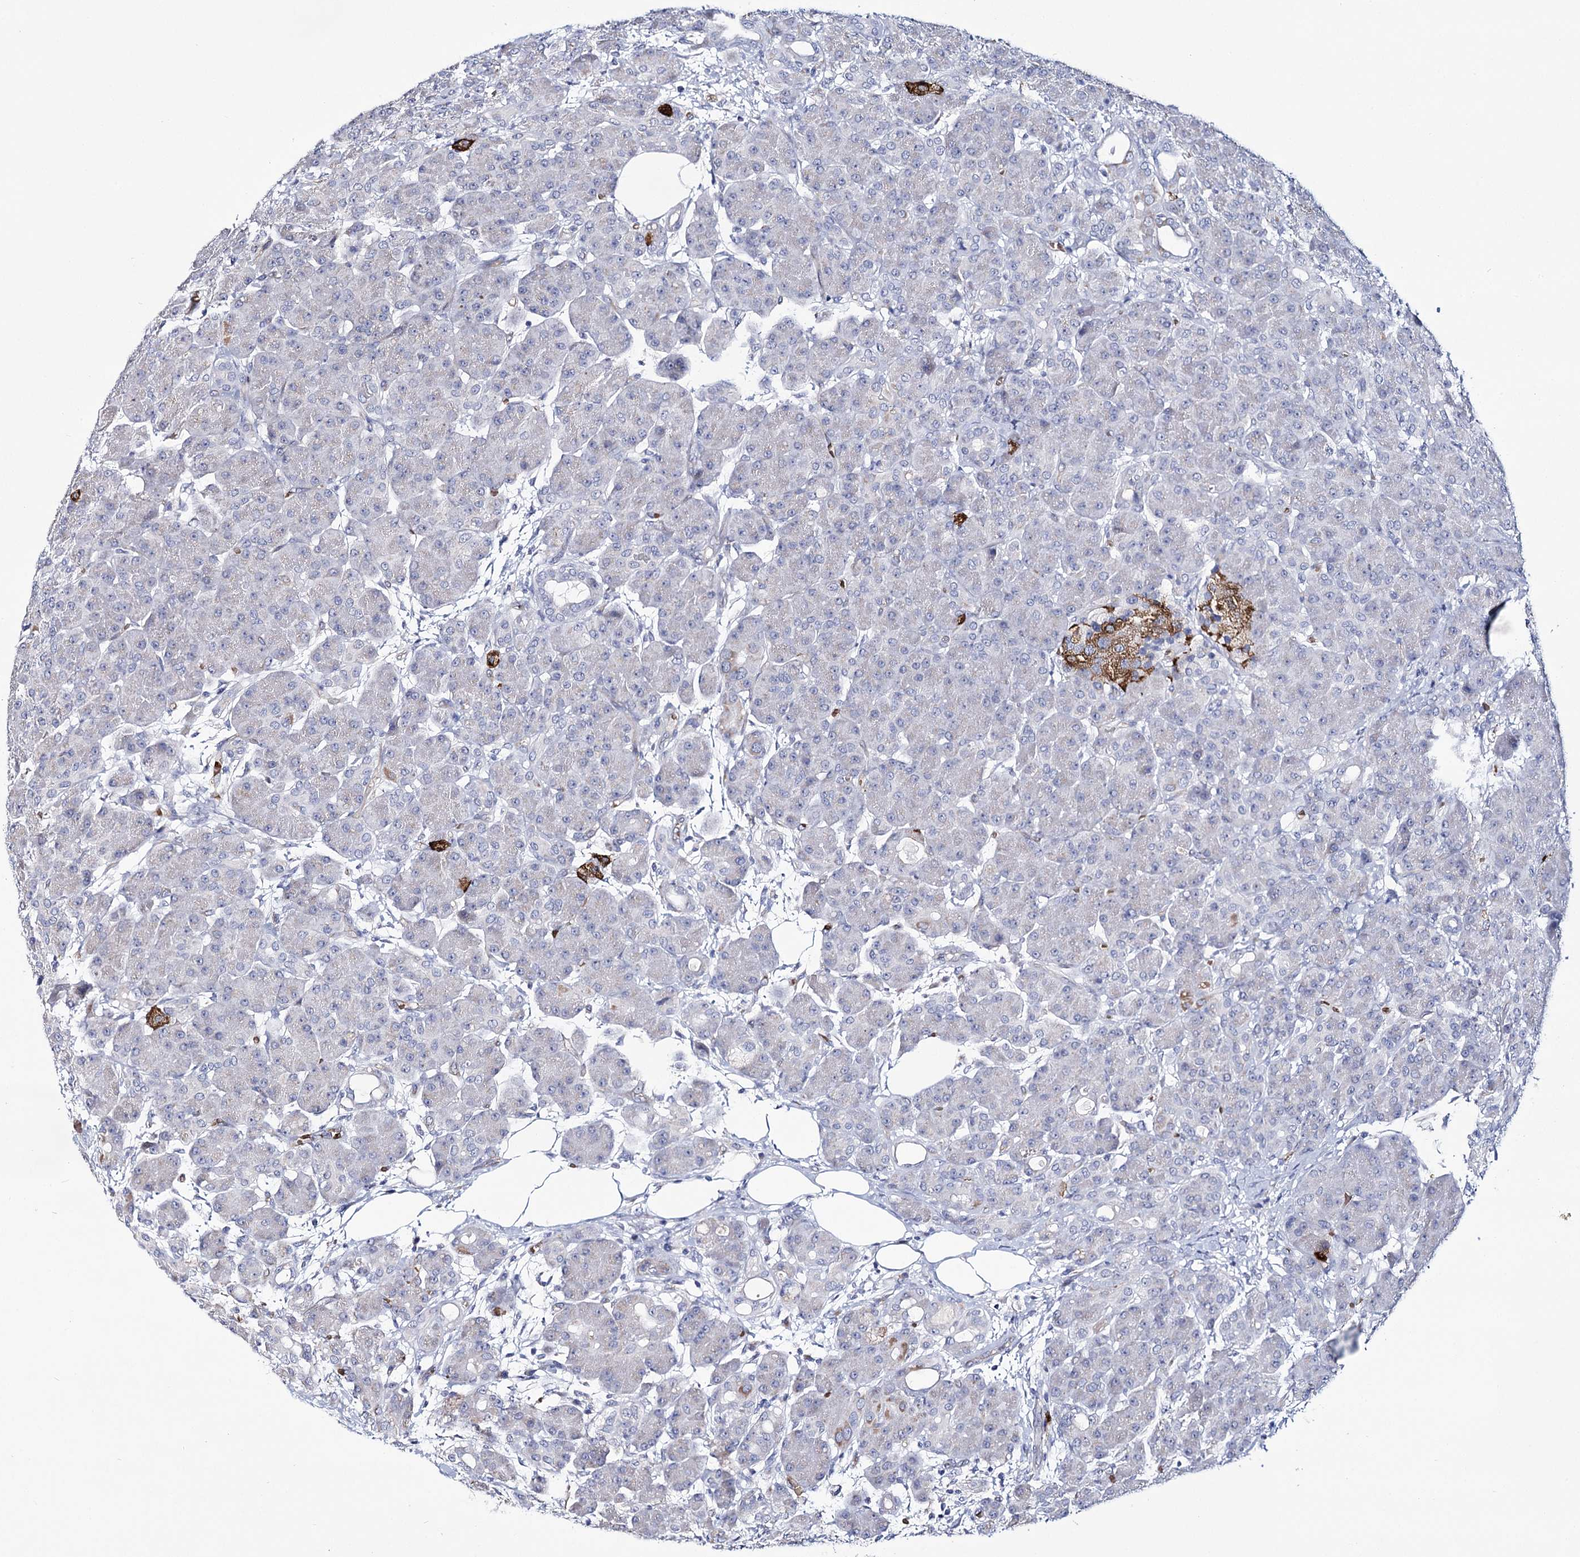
{"staining": {"intensity": "negative", "quantity": "none", "location": "none"}, "tissue": "pancreas", "cell_type": "Exocrine glandular cells", "image_type": "normal", "snomed": [{"axis": "morphology", "description": "Normal tissue, NOS"}, {"axis": "topography", "description": "Pancreas"}], "caption": "Protein analysis of normal pancreas reveals no significant expression in exocrine glandular cells. Nuclei are stained in blue.", "gene": "GBF1", "patient": {"sex": "male", "age": 63}}